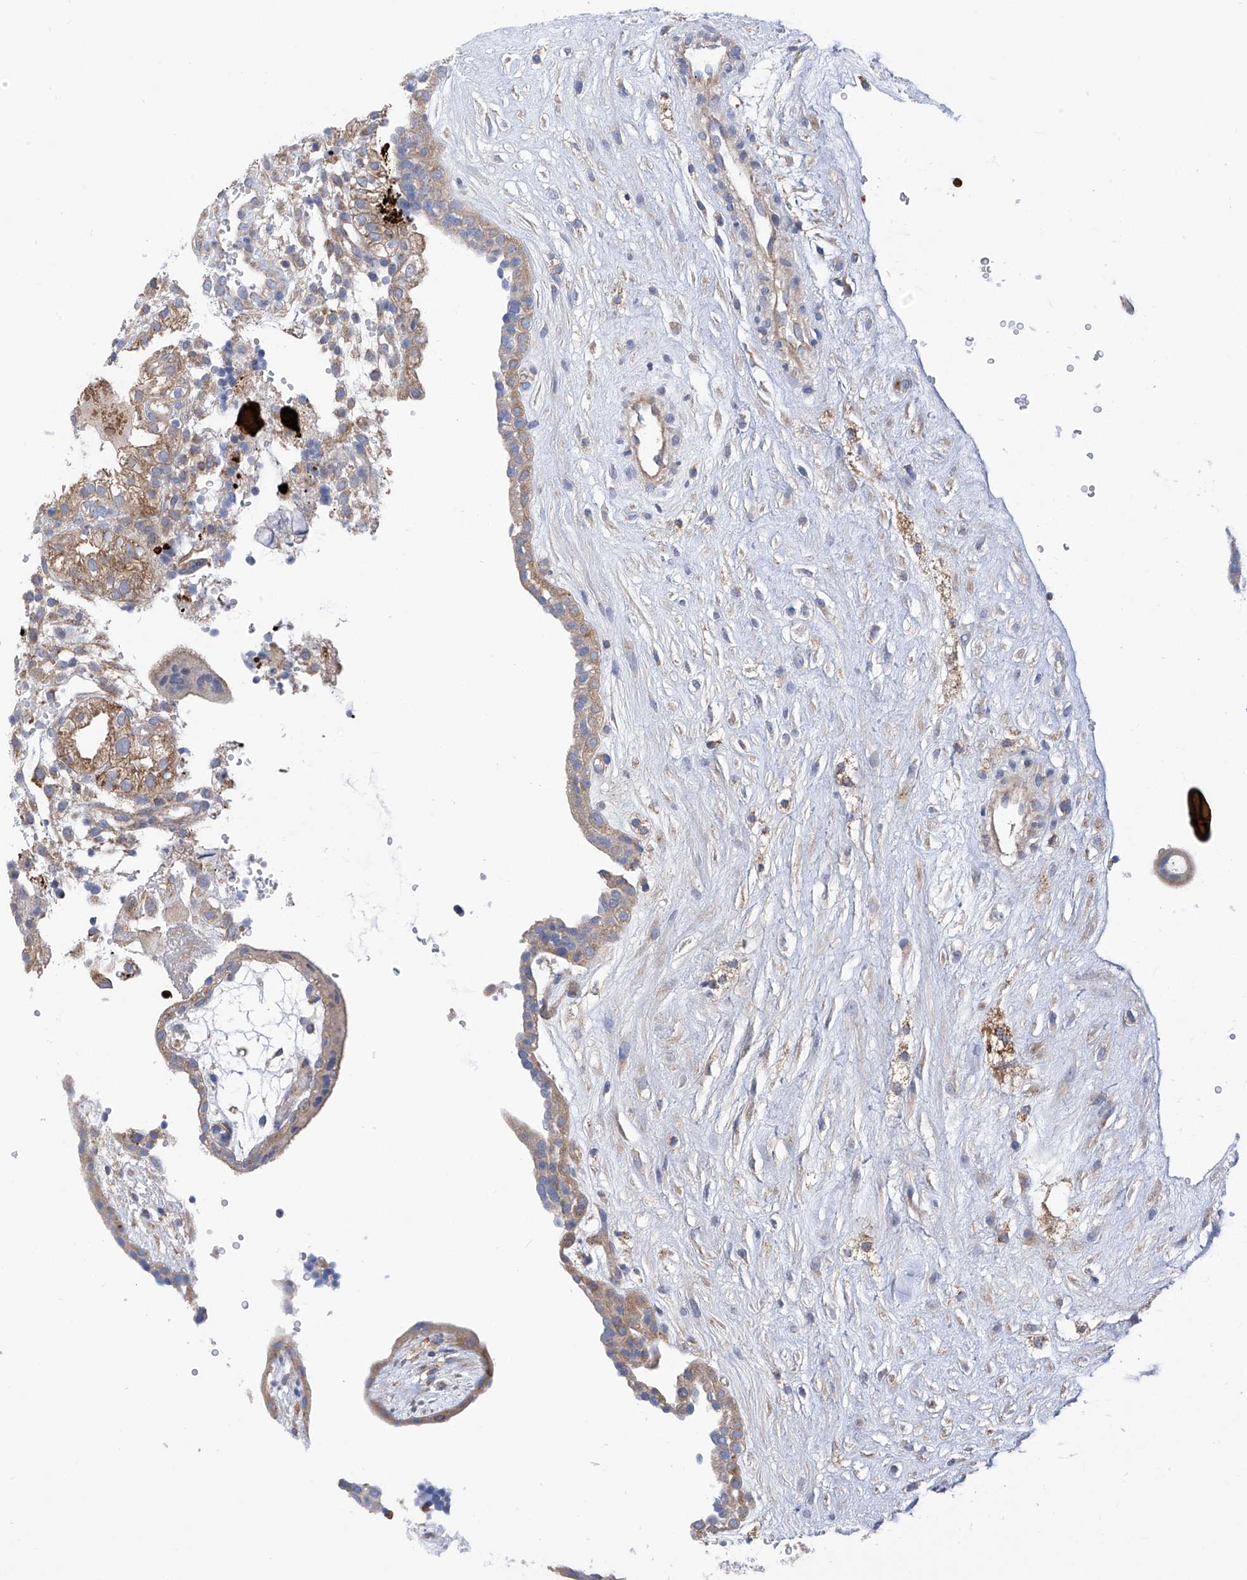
{"staining": {"intensity": "moderate", "quantity": "25%-75%", "location": "cytoplasmic/membranous"}, "tissue": "placenta", "cell_type": "Trophoblastic cells", "image_type": "normal", "snomed": [{"axis": "morphology", "description": "Normal tissue, NOS"}, {"axis": "topography", "description": "Placenta"}], "caption": "Immunohistochemical staining of benign human placenta demonstrates medium levels of moderate cytoplasmic/membranous staining in about 25%-75% of trophoblastic cells. Nuclei are stained in blue.", "gene": "P2RX7", "patient": {"sex": "female", "age": 18}}